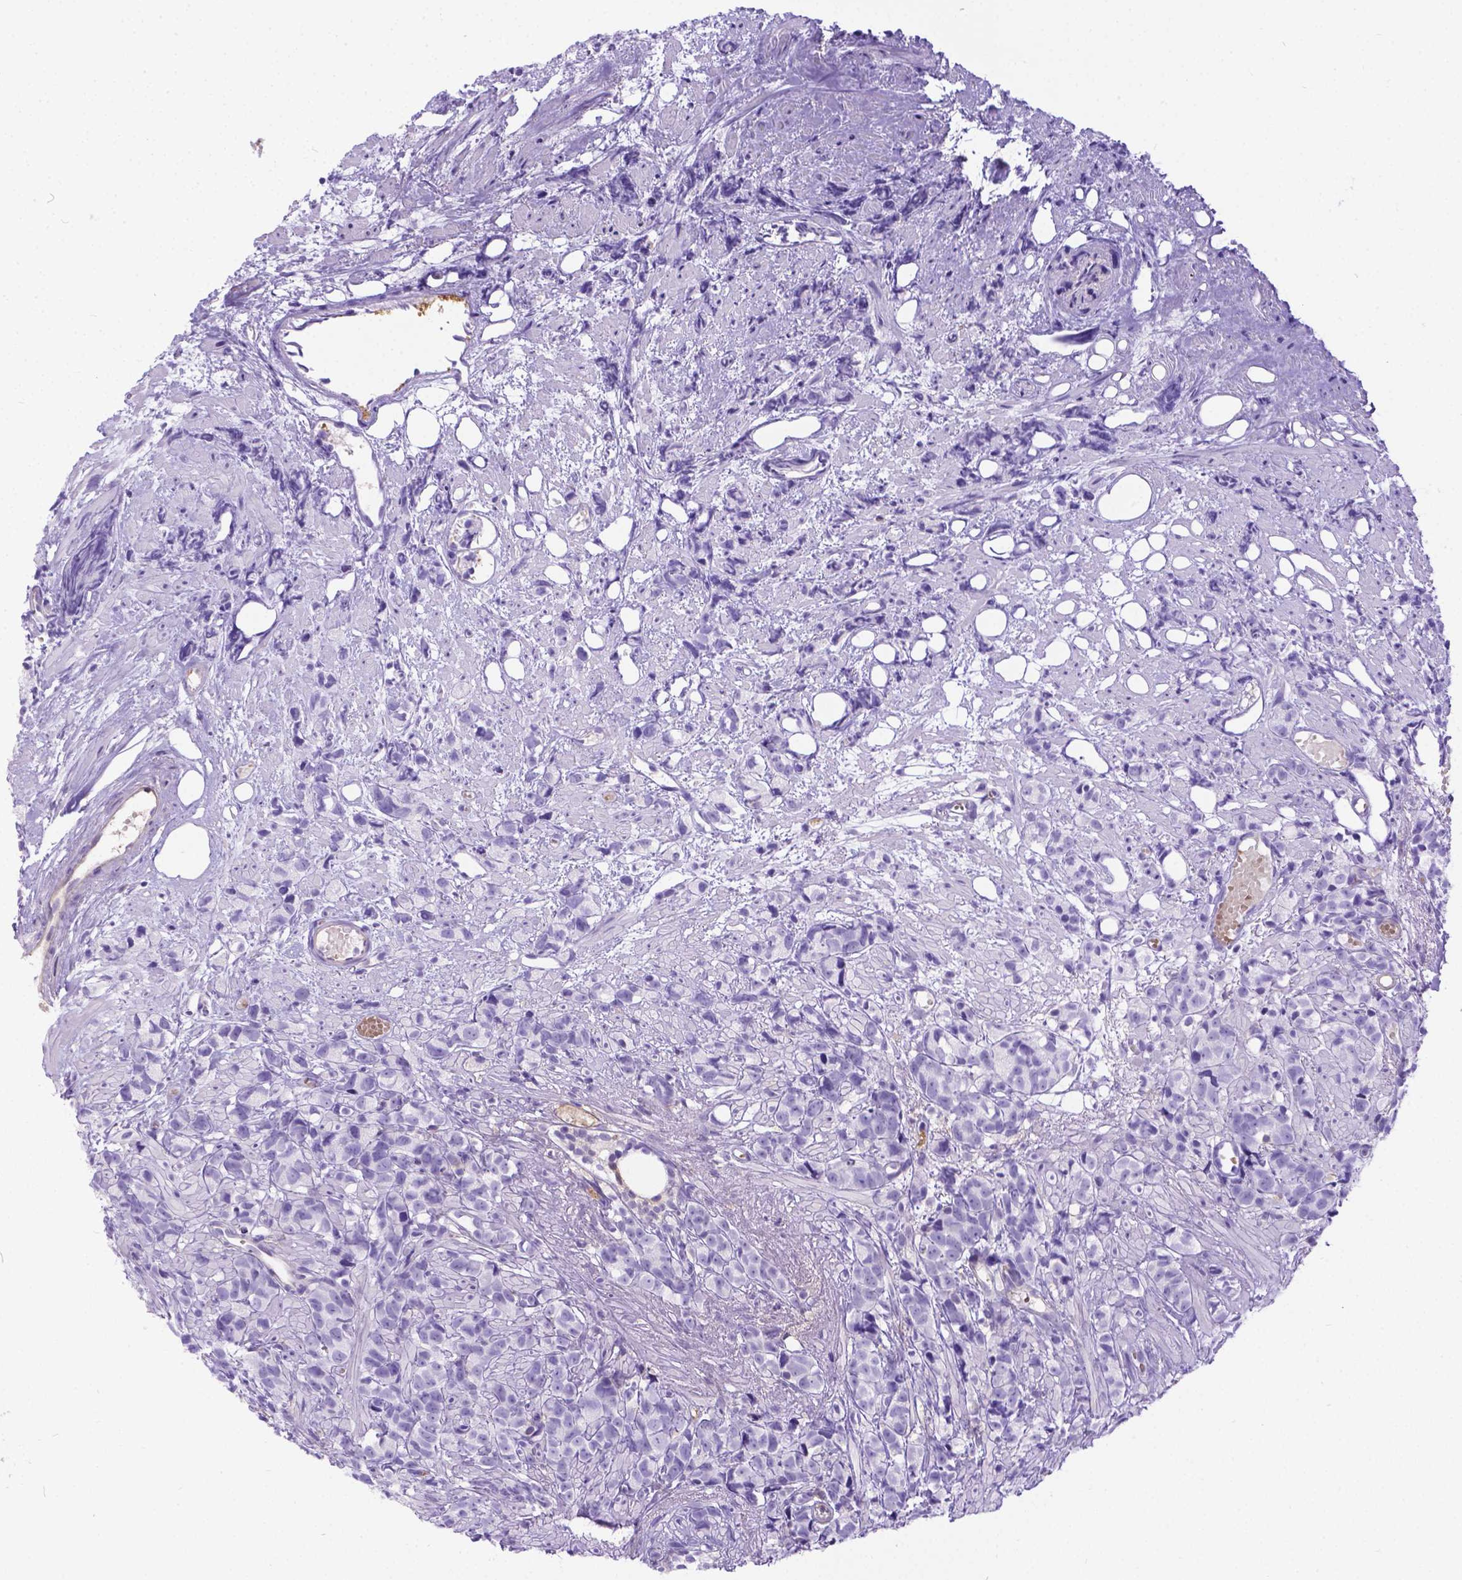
{"staining": {"intensity": "negative", "quantity": "none", "location": "none"}, "tissue": "prostate cancer", "cell_type": "Tumor cells", "image_type": "cancer", "snomed": [{"axis": "morphology", "description": "Adenocarcinoma, High grade"}, {"axis": "topography", "description": "Prostate"}], "caption": "An IHC histopathology image of high-grade adenocarcinoma (prostate) is shown. There is no staining in tumor cells of high-grade adenocarcinoma (prostate).", "gene": "TMEM169", "patient": {"sex": "male", "age": 81}}